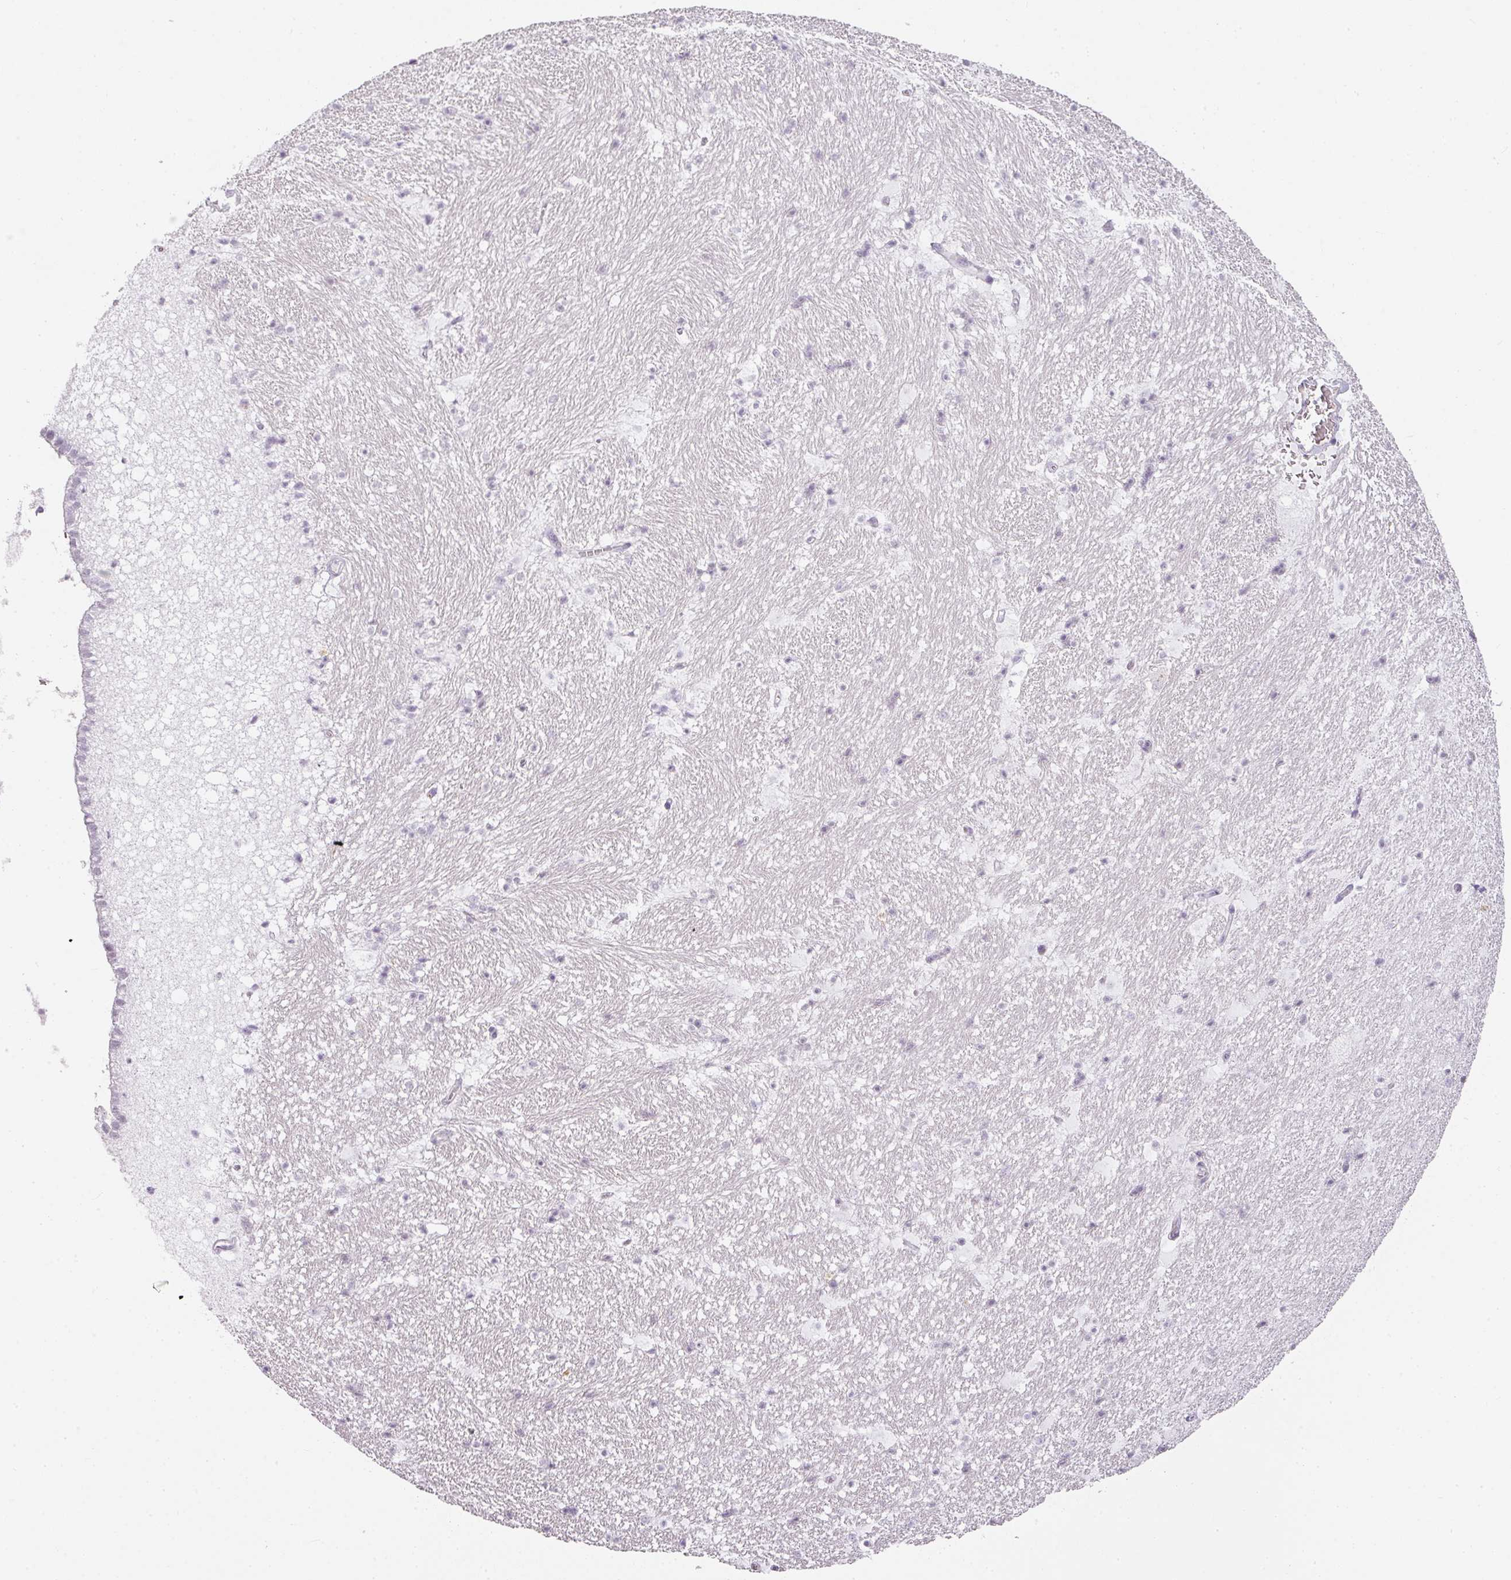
{"staining": {"intensity": "negative", "quantity": "none", "location": "none"}, "tissue": "hippocampus", "cell_type": "Glial cells", "image_type": "normal", "snomed": [{"axis": "morphology", "description": "Normal tissue, NOS"}, {"axis": "topography", "description": "Hippocampus"}], "caption": "Immunohistochemistry photomicrograph of benign hippocampus: hippocampus stained with DAB (3,3'-diaminobenzidine) displays no significant protein staining in glial cells. (Immunohistochemistry (ihc), brightfield microscopy, high magnification).", "gene": "TMEM42", "patient": {"sex": "male", "age": 37}}